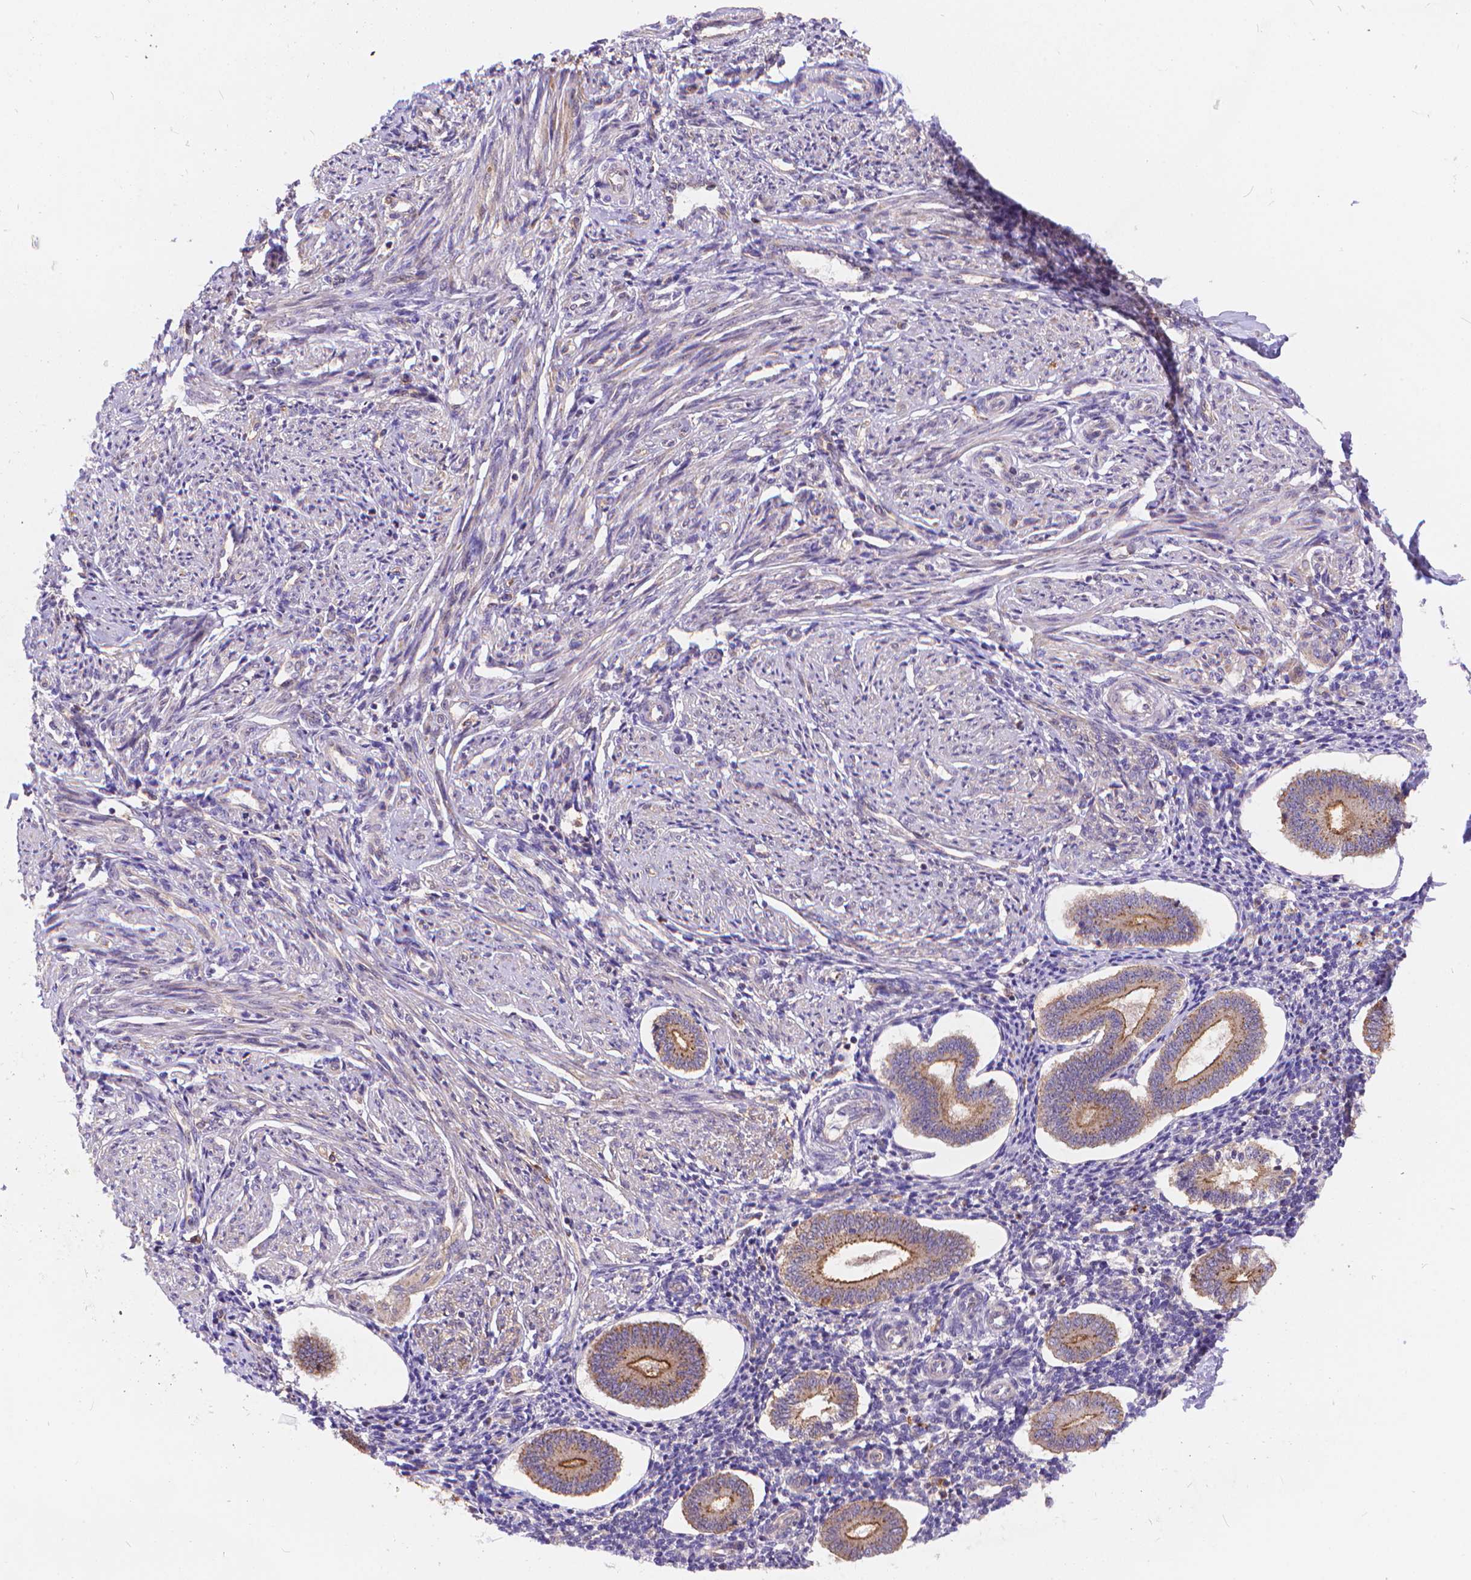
{"staining": {"intensity": "negative", "quantity": "none", "location": "none"}, "tissue": "endometrium", "cell_type": "Cells in endometrial stroma", "image_type": "normal", "snomed": [{"axis": "morphology", "description": "Normal tissue, NOS"}, {"axis": "topography", "description": "Endometrium"}], "caption": "Immunohistochemical staining of benign human endometrium exhibits no significant staining in cells in endometrial stroma. Nuclei are stained in blue.", "gene": "ARAP1", "patient": {"sex": "female", "age": 40}}